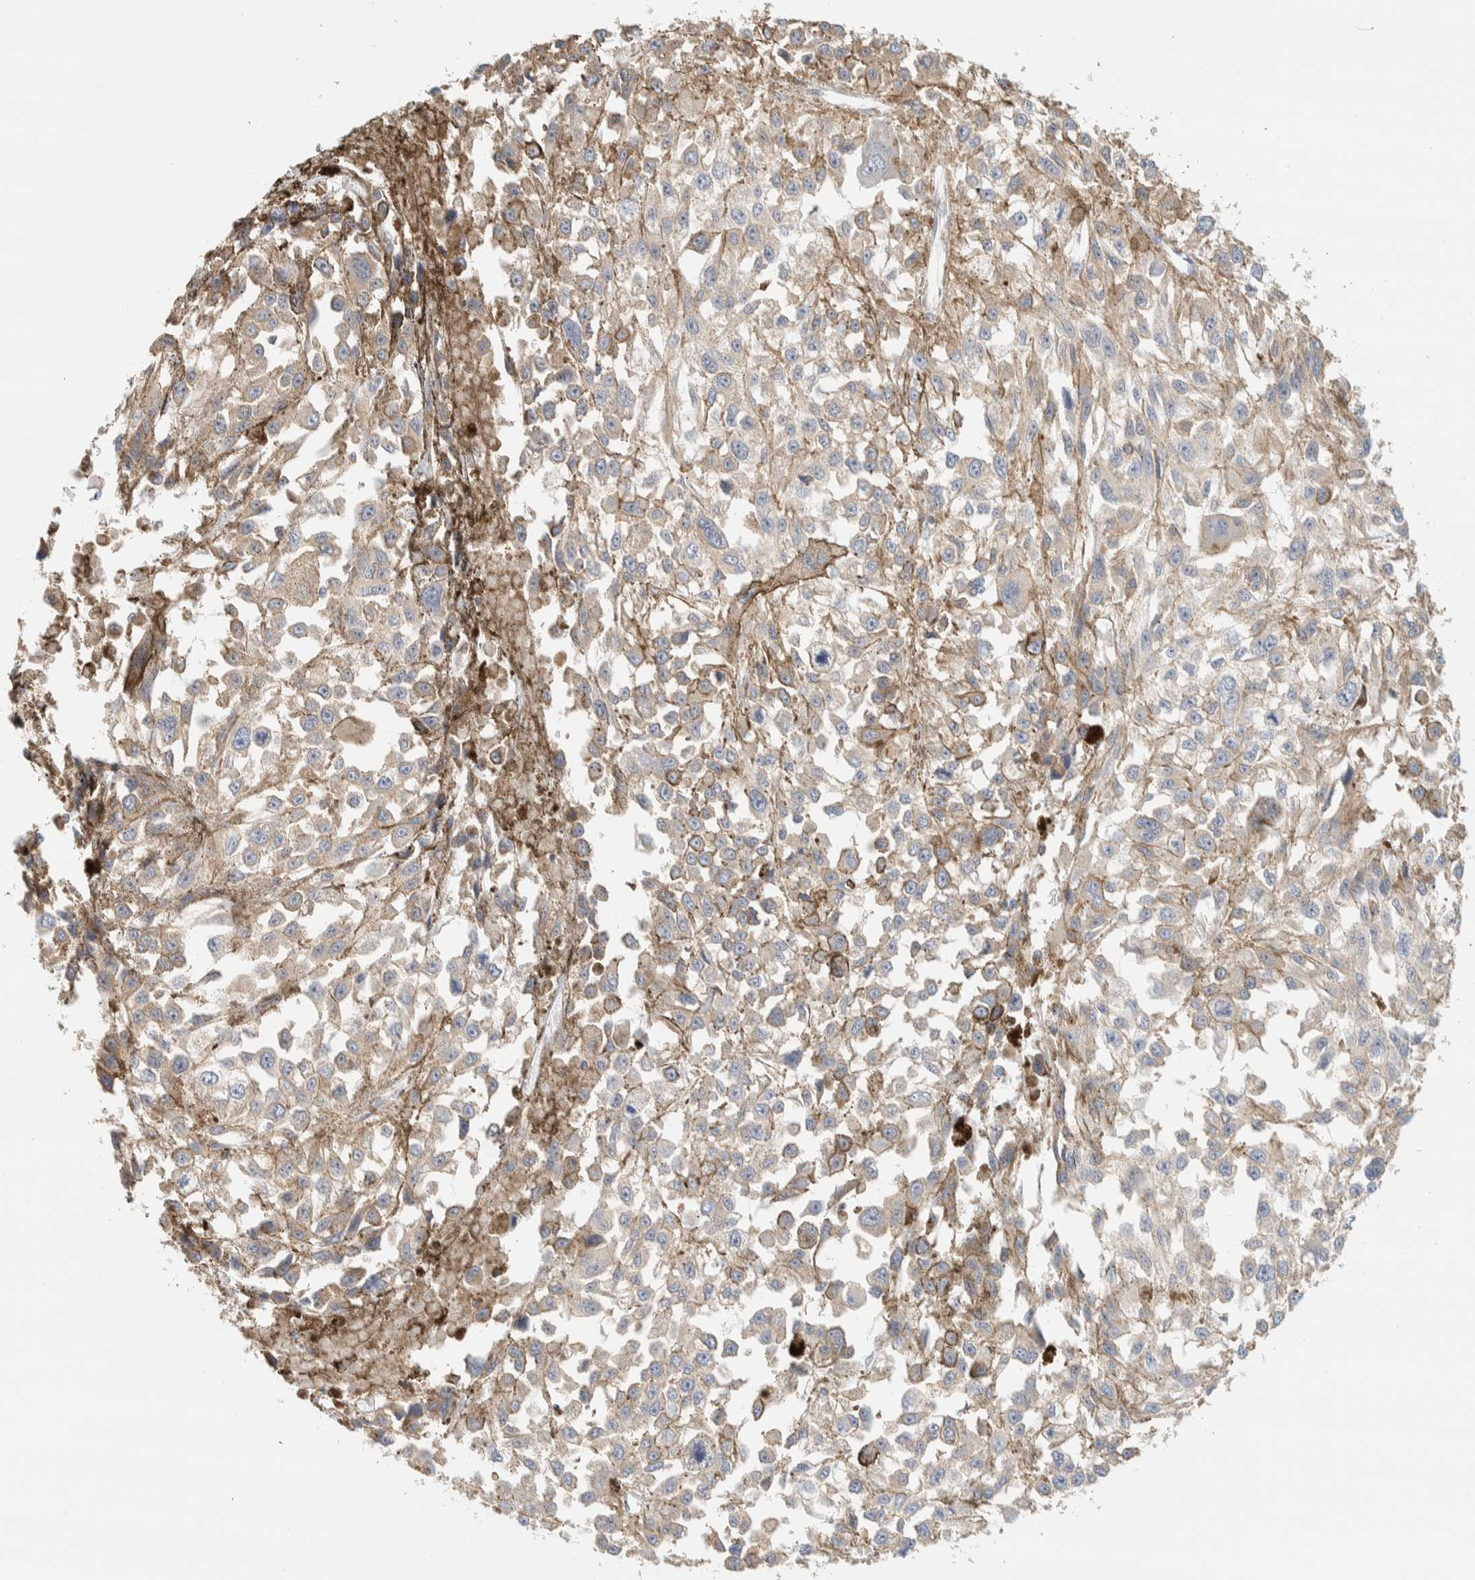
{"staining": {"intensity": "weak", "quantity": "25%-75%", "location": "cytoplasmic/membranous"}, "tissue": "melanoma", "cell_type": "Tumor cells", "image_type": "cancer", "snomed": [{"axis": "morphology", "description": "Malignant melanoma, Metastatic site"}, {"axis": "topography", "description": "Lymph node"}], "caption": "Immunohistochemical staining of human melanoma shows low levels of weak cytoplasmic/membranous protein expression in approximately 25%-75% of tumor cells.", "gene": "TBC1D8B", "patient": {"sex": "male", "age": 59}}